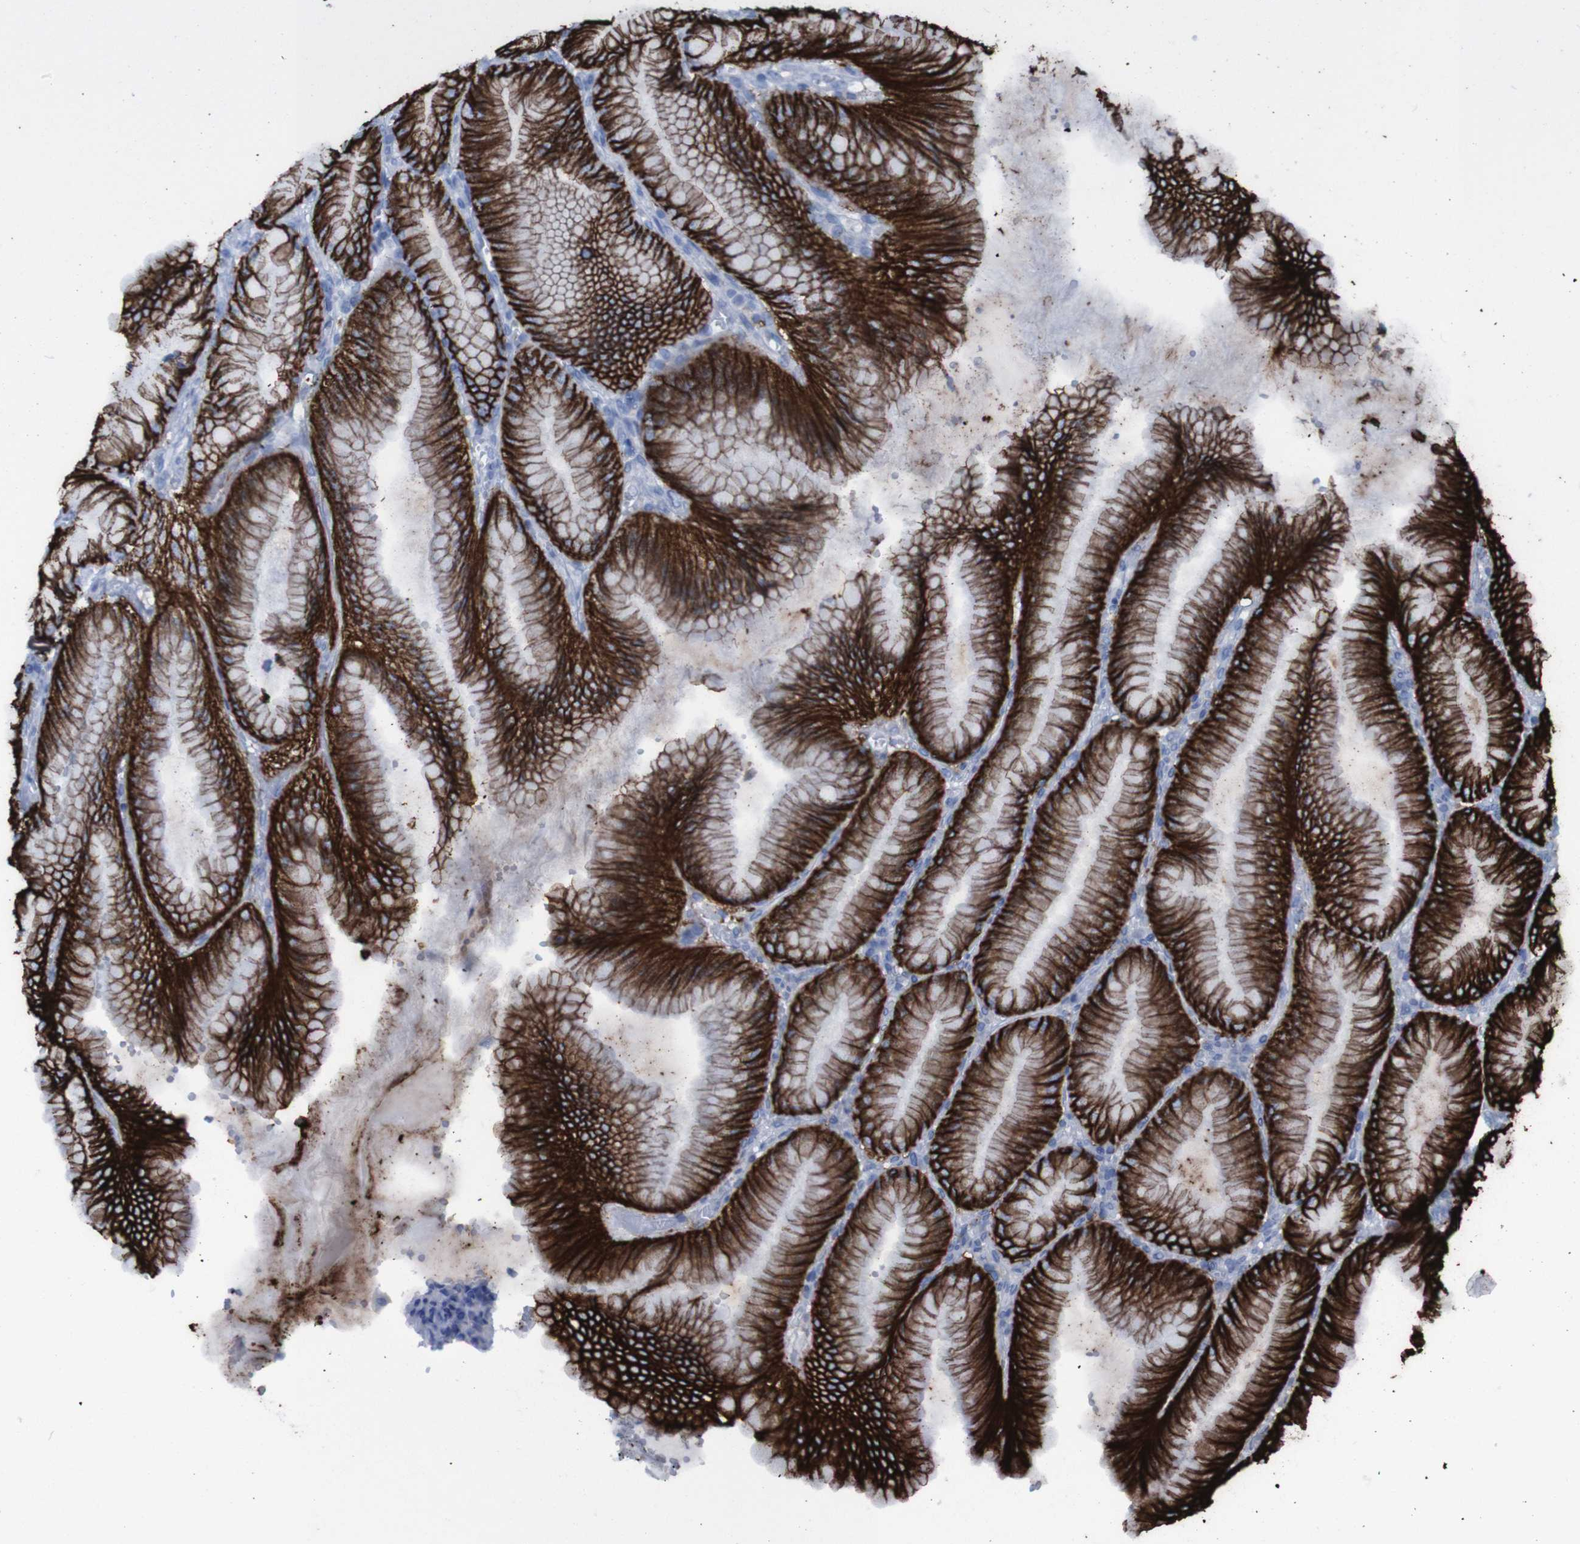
{"staining": {"intensity": "strong", "quantity": ">75%", "location": "cytoplasmic/membranous"}, "tissue": "stomach", "cell_type": "Glandular cells", "image_type": "normal", "snomed": [{"axis": "morphology", "description": "Normal tissue, NOS"}, {"axis": "topography", "description": "Stomach, lower"}], "caption": "This image exhibits normal stomach stained with IHC to label a protein in brown. The cytoplasmic/membranous of glandular cells show strong positivity for the protein. Nuclei are counter-stained blue.", "gene": "CLDN18", "patient": {"sex": "male", "age": 71}}